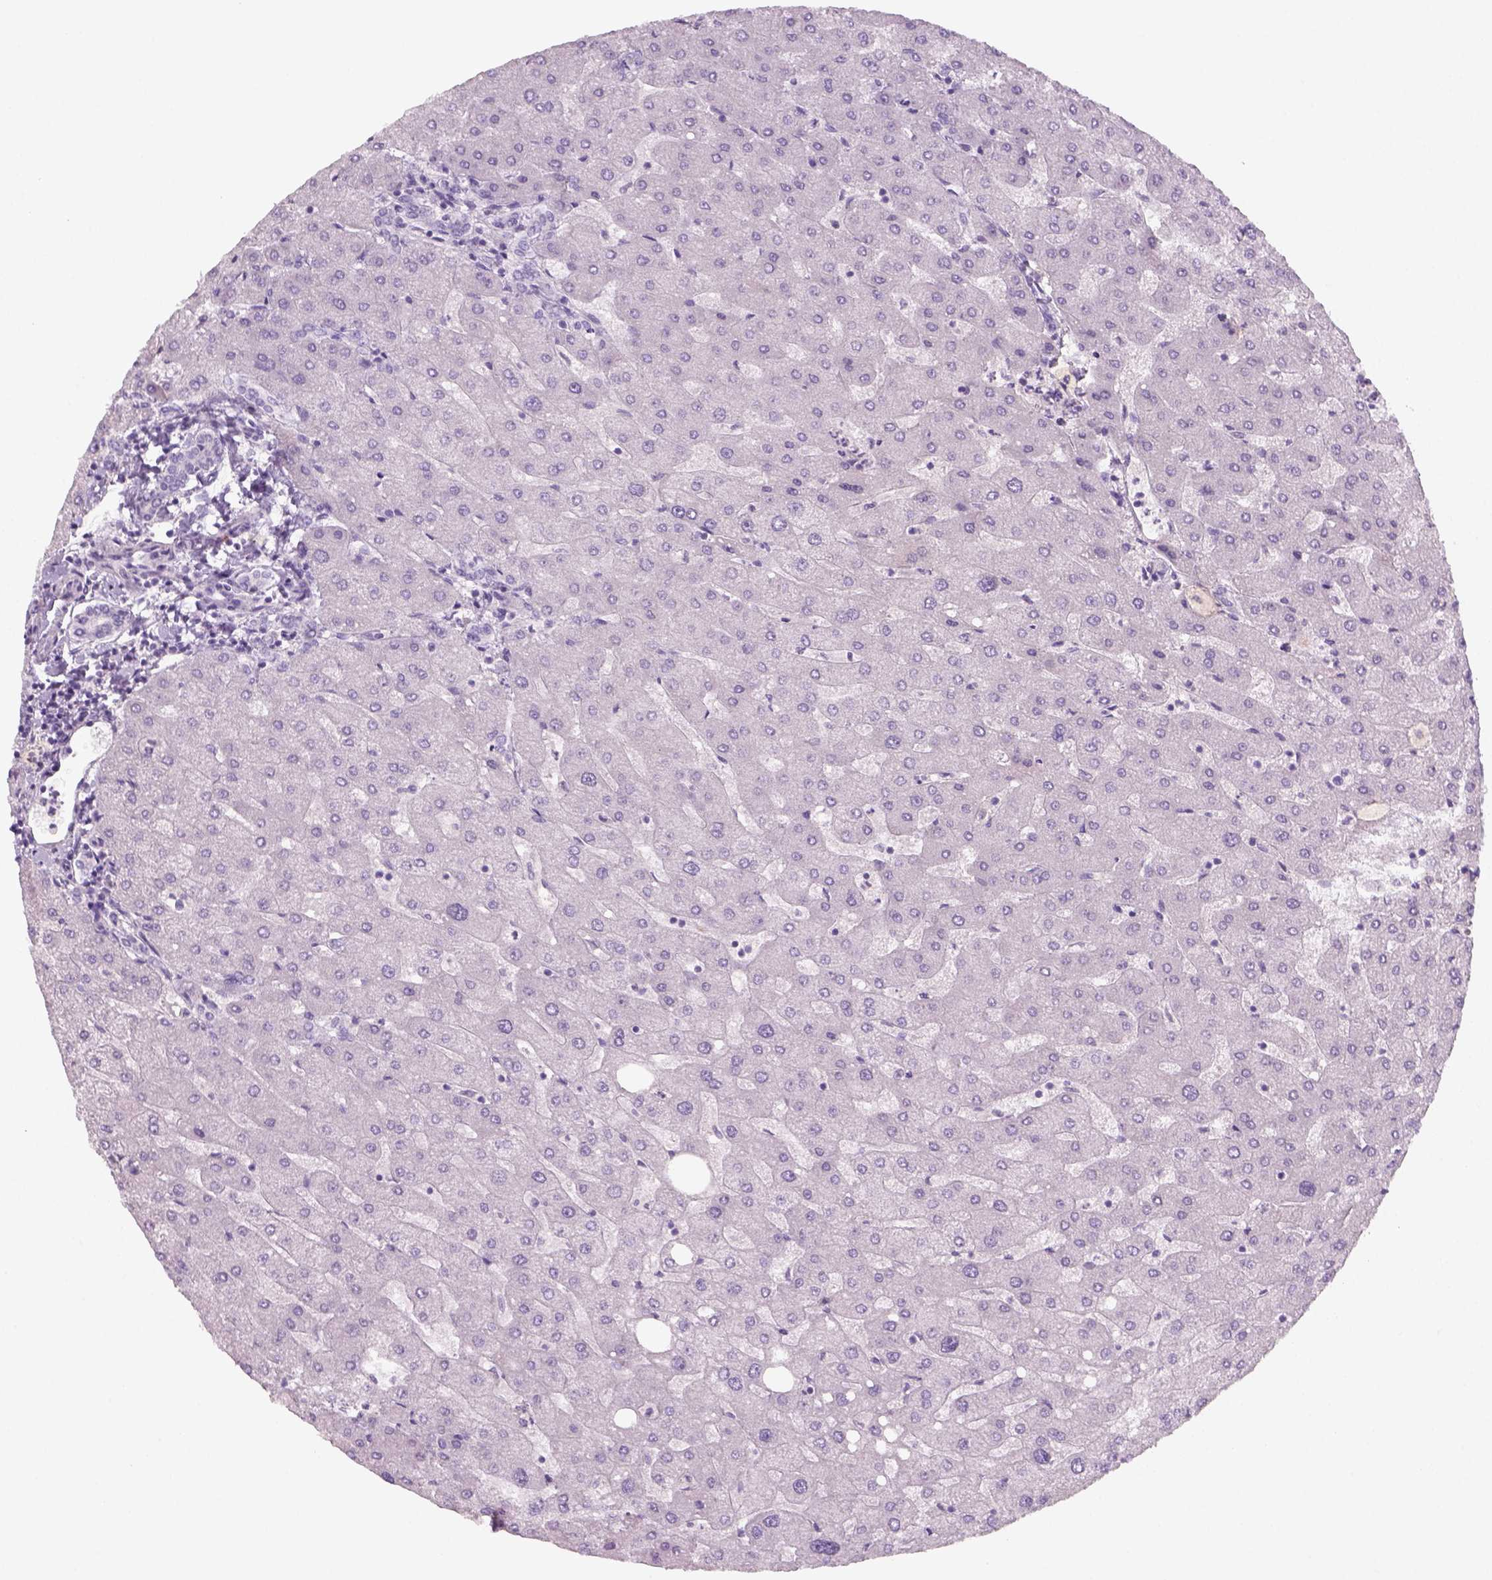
{"staining": {"intensity": "negative", "quantity": "none", "location": "none"}, "tissue": "liver", "cell_type": "Cholangiocytes", "image_type": "normal", "snomed": [{"axis": "morphology", "description": "Normal tissue, NOS"}, {"axis": "topography", "description": "Liver"}], "caption": "This is a micrograph of IHC staining of unremarkable liver, which shows no expression in cholangiocytes. (Immunohistochemistry, brightfield microscopy, high magnification).", "gene": "KRT25", "patient": {"sex": "male", "age": 67}}